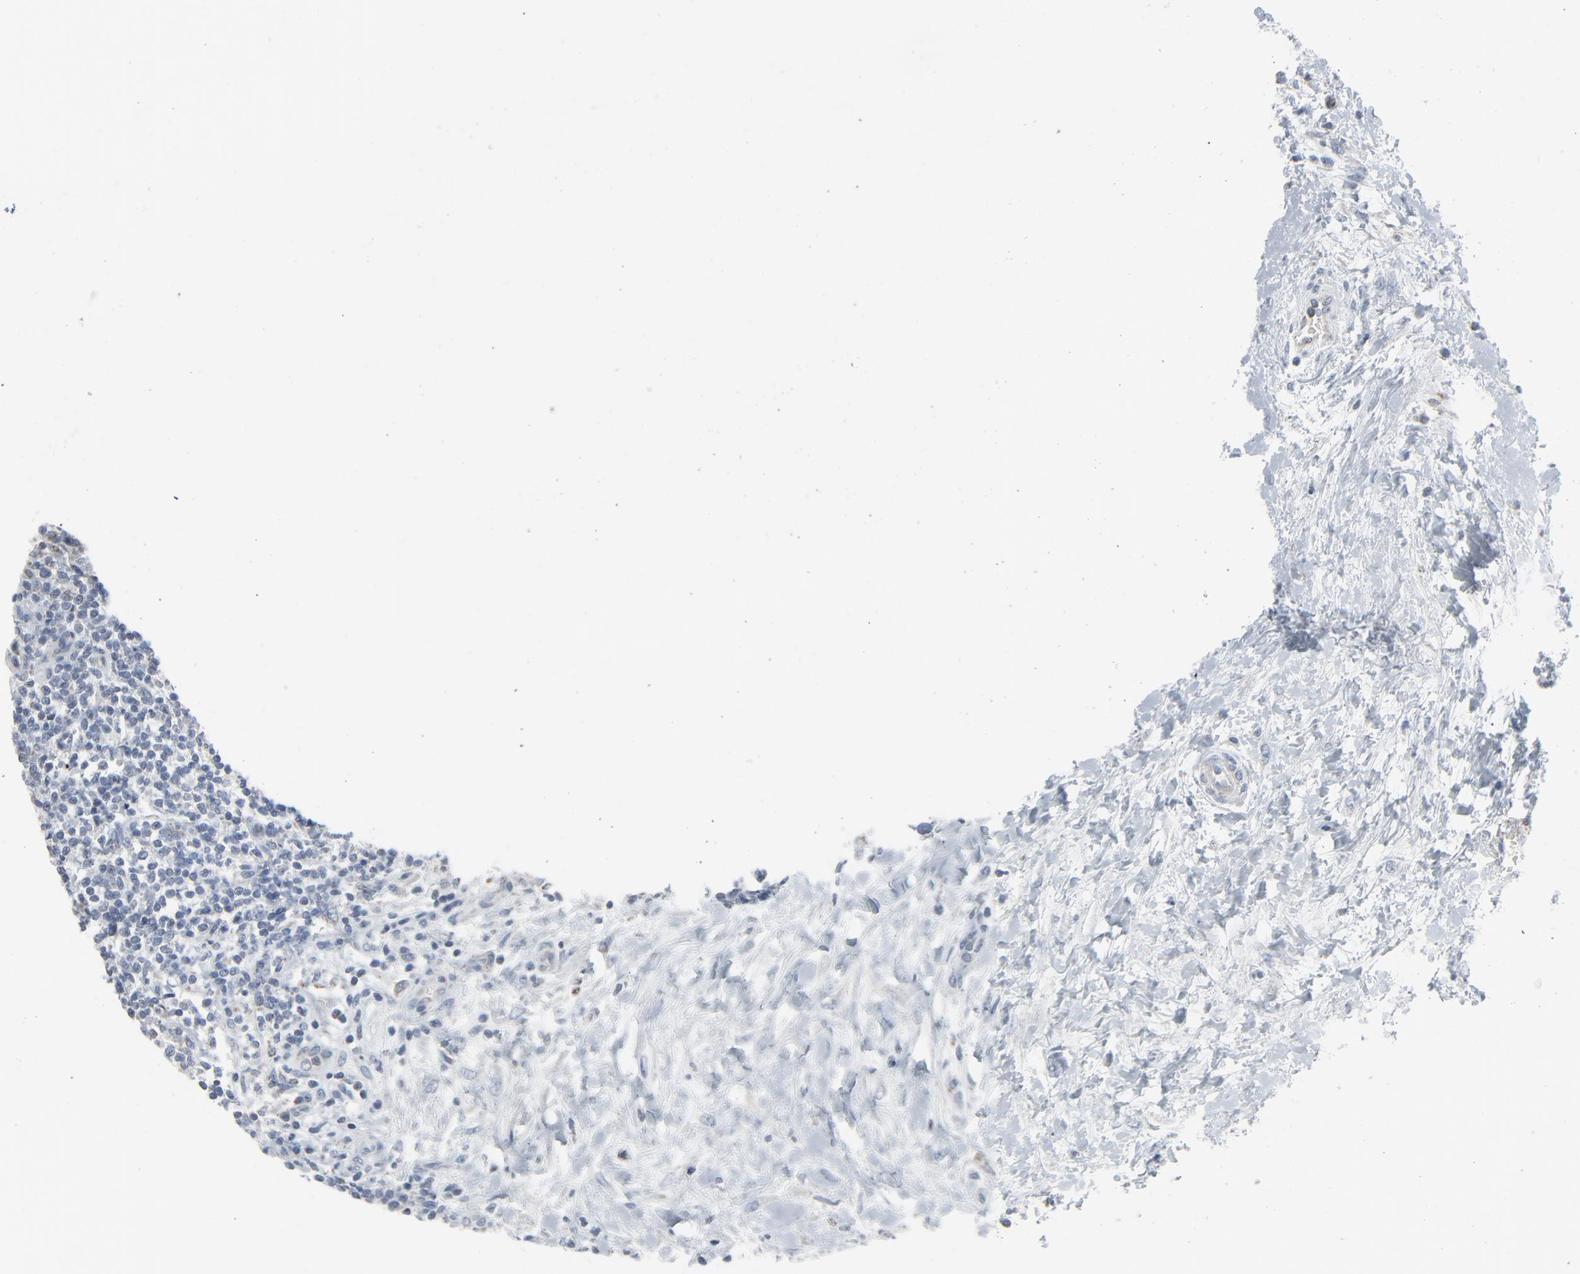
{"staining": {"intensity": "negative", "quantity": "none", "location": "none"}, "tissue": "lymphoma", "cell_type": "Tumor cells", "image_type": "cancer", "snomed": [{"axis": "morphology", "description": "Malignant lymphoma, non-Hodgkin's type, Low grade"}, {"axis": "topography", "description": "Lymph node"}], "caption": "DAB immunohistochemical staining of human malignant lymphoma, non-Hodgkin's type (low-grade) exhibits no significant positivity in tumor cells.", "gene": "GPX2", "patient": {"sex": "female", "age": 76}}